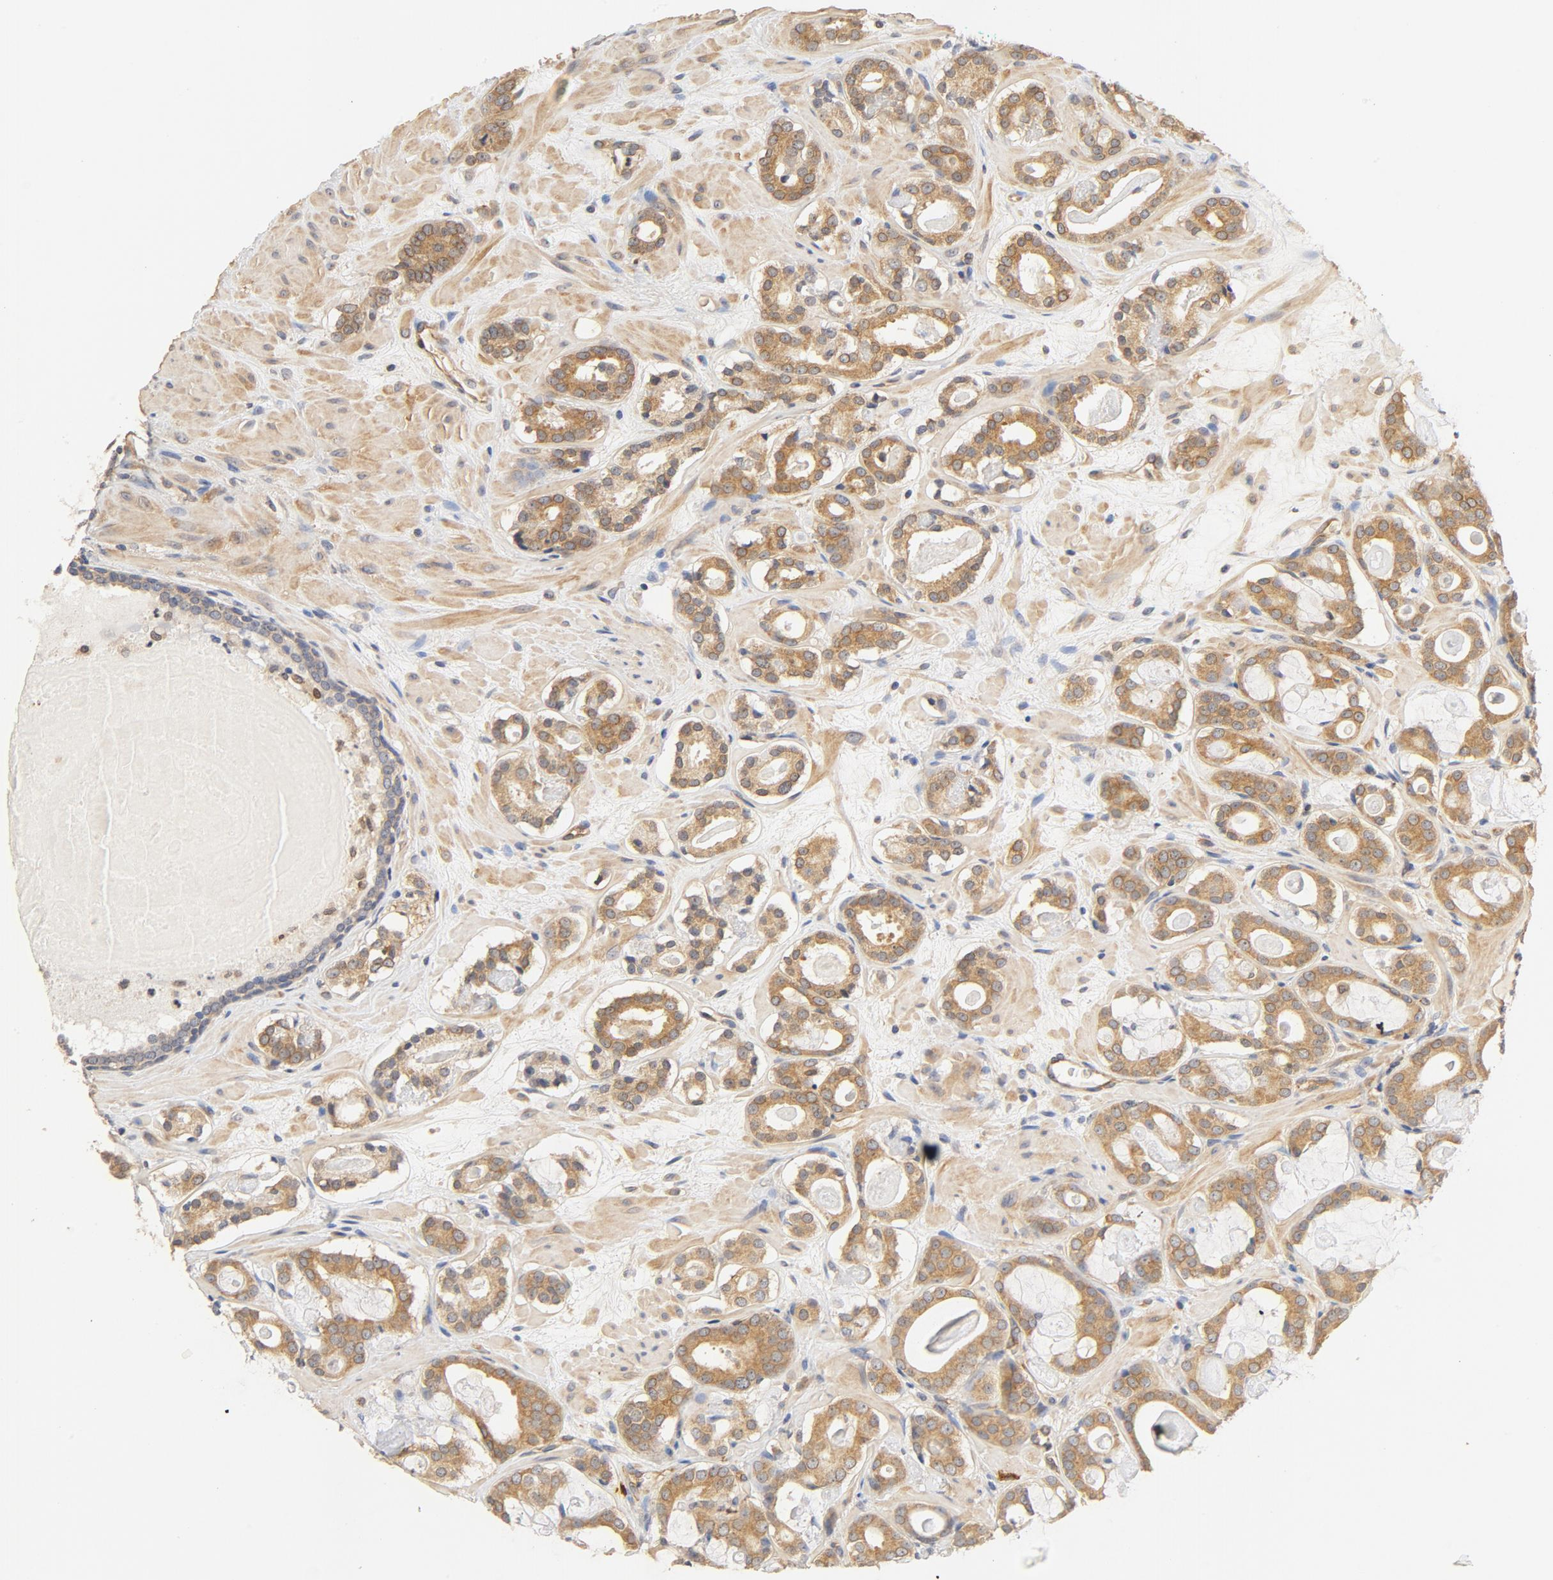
{"staining": {"intensity": "moderate", "quantity": ">75%", "location": "cytoplasmic/membranous"}, "tissue": "prostate cancer", "cell_type": "Tumor cells", "image_type": "cancer", "snomed": [{"axis": "morphology", "description": "Adenocarcinoma, Low grade"}, {"axis": "topography", "description": "Prostate"}], "caption": "Immunohistochemistry (IHC) (DAB (3,3'-diaminobenzidine)) staining of human prostate adenocarcinoma (low-grade) reveals moderate cytoplasmic/membranous protein expression in about >75% of tumor cells. (DAB = brown stain, brightfield microscopy at high magnification).", "gene": "UBE2J1", "patient": {"sex": "male", "age": 57}}